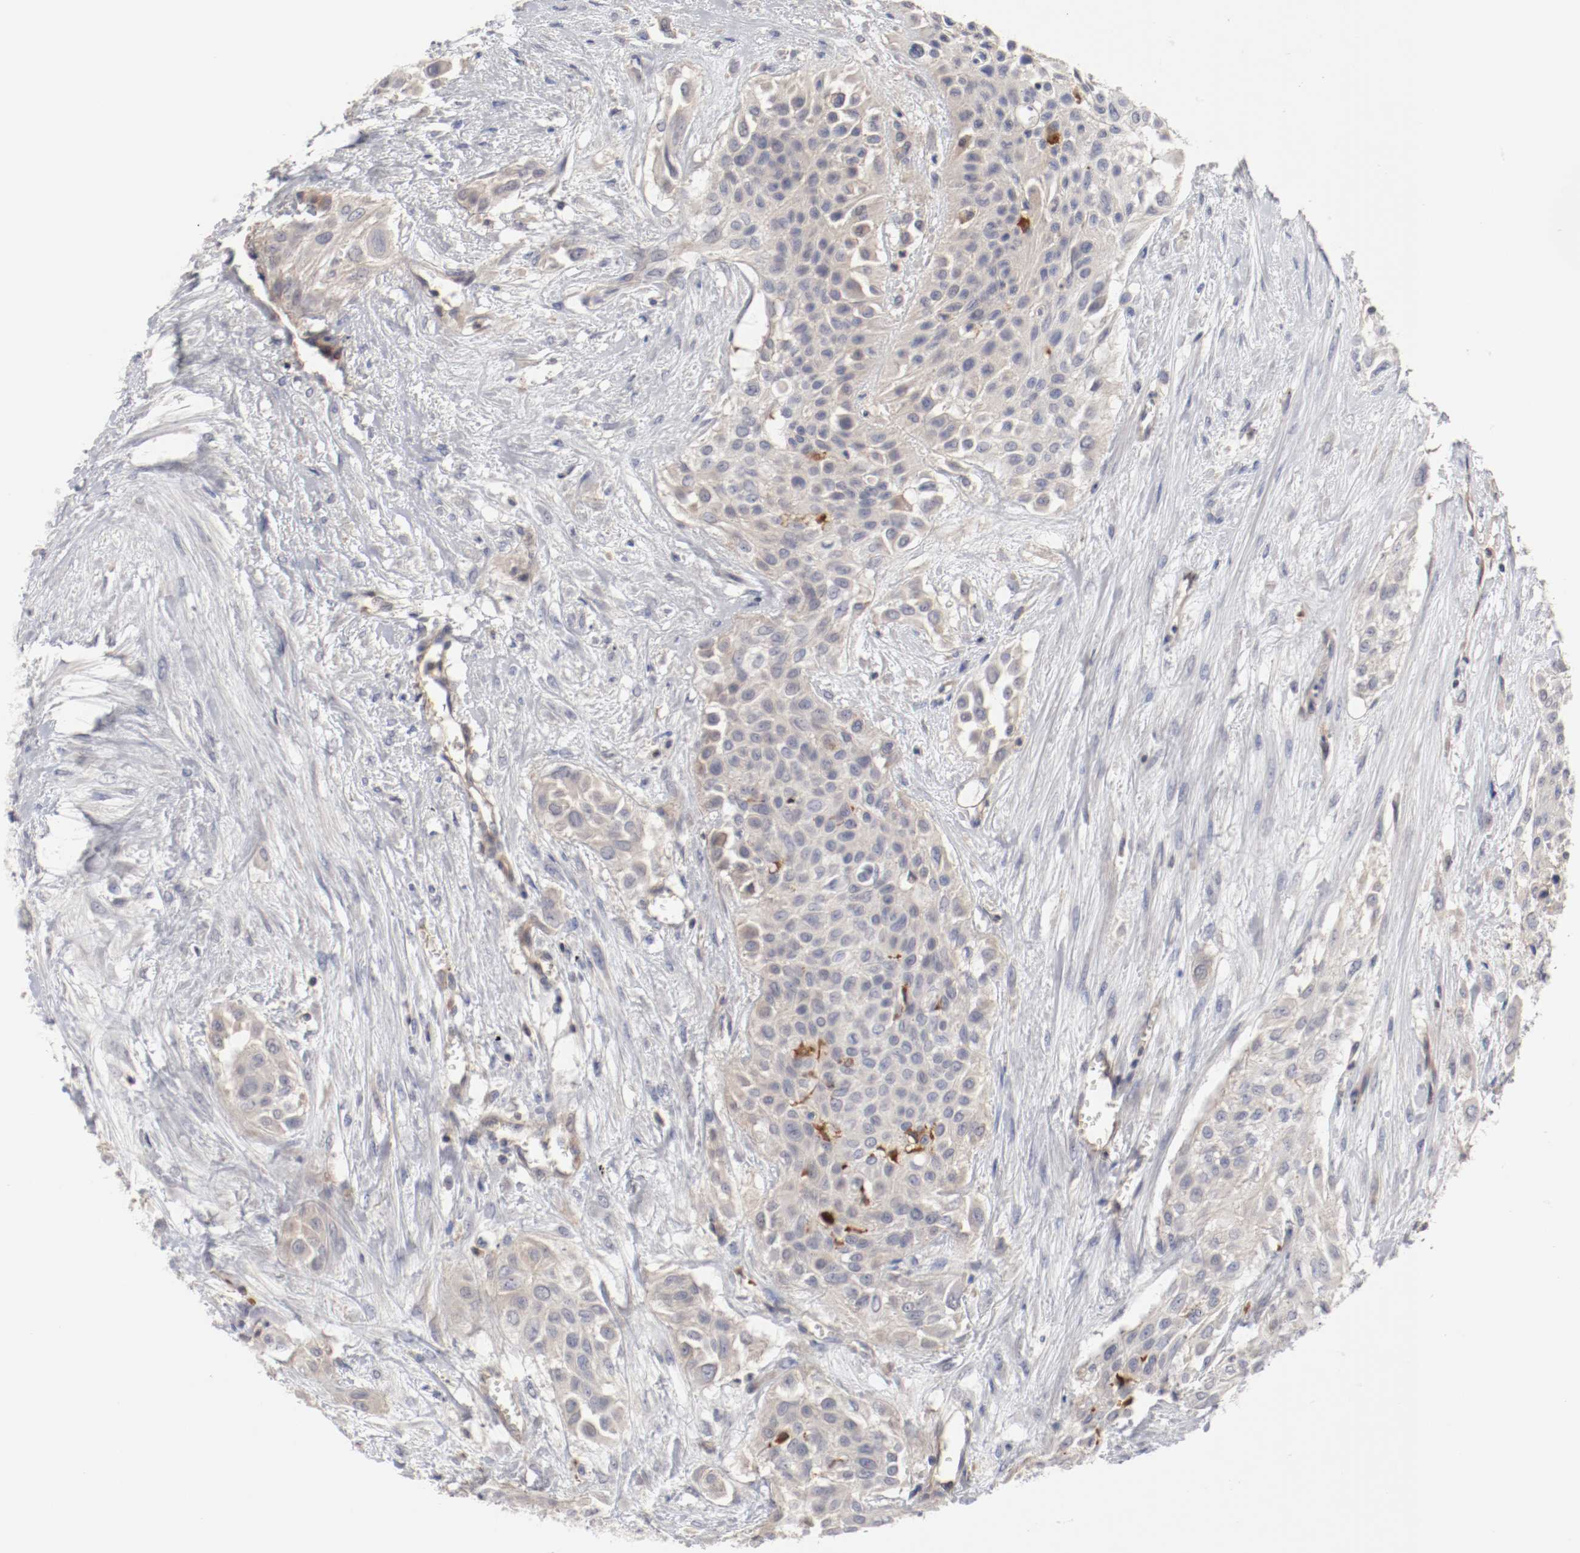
{"staining": {"intensity": "negative", "quantity": "none", "location": "none"}, "tissue": "urothelial cancer", "cell_type": "Tumor cells", "image_type": "cancer", "snomed": [{"axis": "morphology", "description": "Urothelial carcinoma, High grade"}, {"axis": "topography", "description": "Urinary bladder"}], "caption": "High magnification brightfield microscopy of urothelial carcinoma (high-grade) stained with DAB (brown) and counterstained with hematoxylin (blue): tumor cells show no significant expression.", "gene": "CBL", "patient": {"sex": "male", "age": 57}}